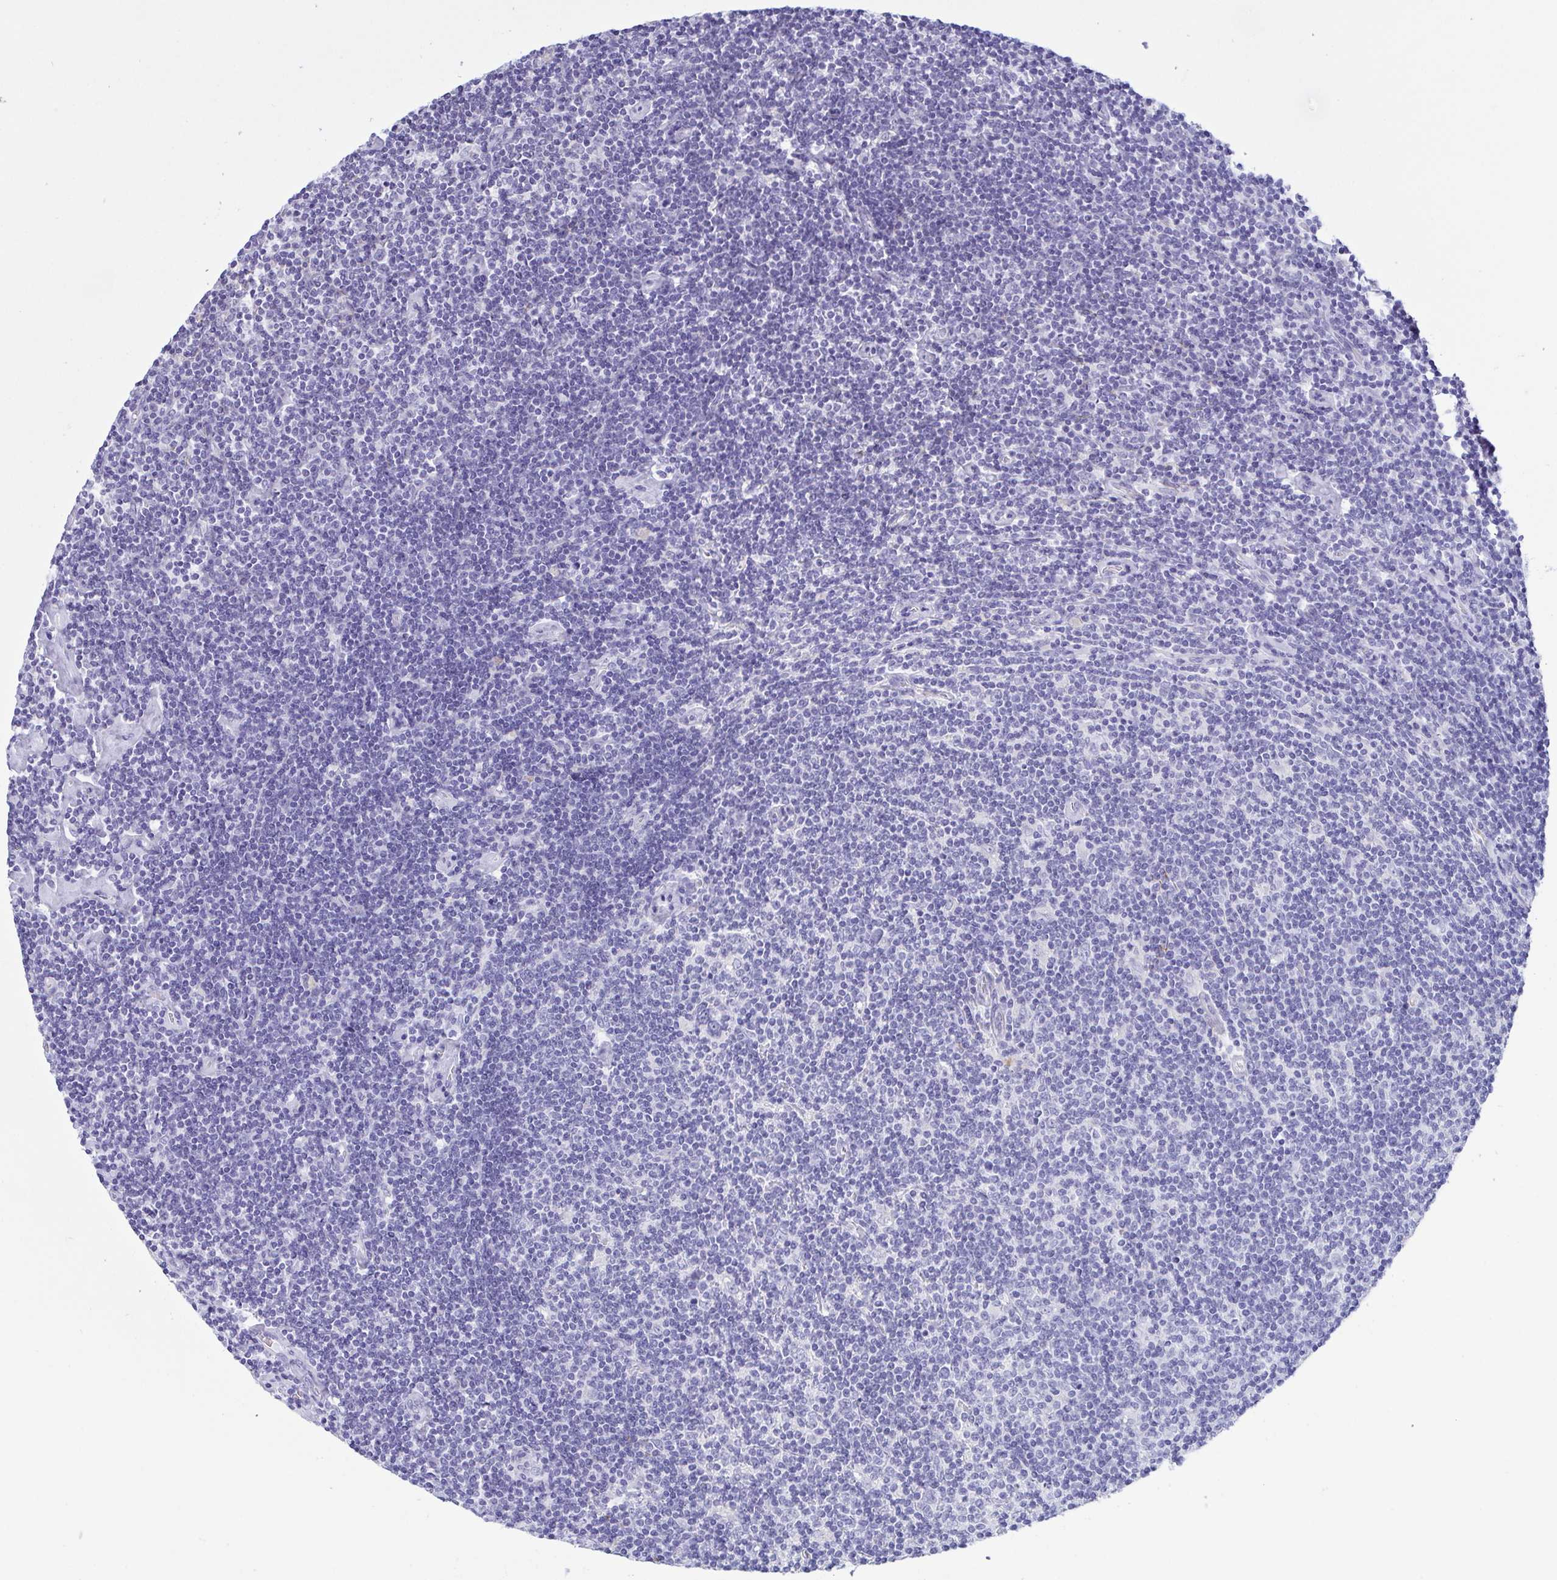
{"staining": {"intensity": "negative", "quantity": "none", "location": "none"}, "tissue": "lymphoma", "cell_type": "Tumor cells", "image_type": "cancer", "snomed": [{"axis": "morphology", "description": "Hodgkin's disease, NOS"}, {"axis": "topography", "description": "Lymph node"}], "caption": "DAB immunohistochemical staining of lymphoma exhibits no significant staining in tumor cells.", "gene": "MYL7", "patient": {"sex": "male", "age": 40}}